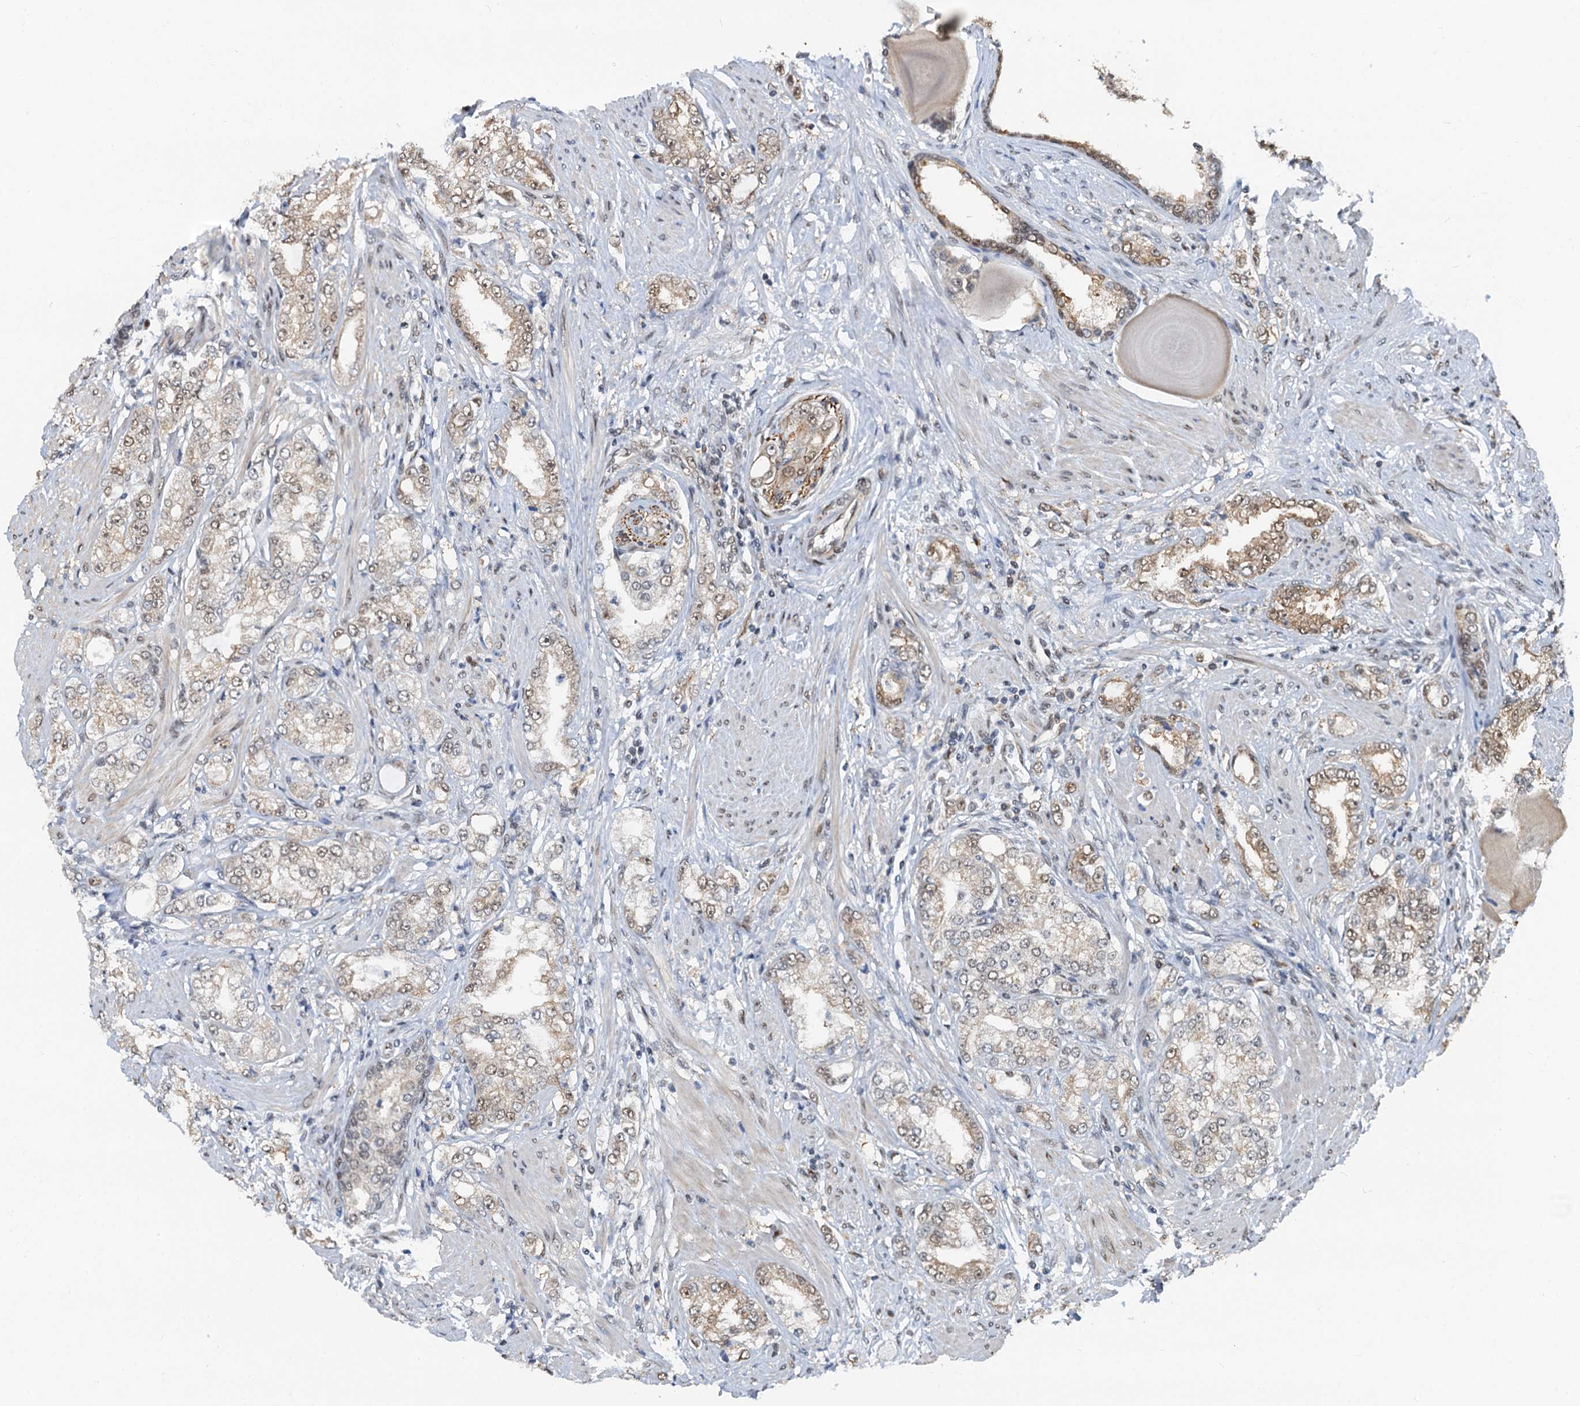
{"staining": {"intensity": "weak", "quantity": "25%-75%", "location": "cytoplasmic/membranous,nuclear"}, "tissue": "prostate cancer", "cell_type": "Tumor cells", "image_type": "cancer", "snomed": [{"axis": "morphology", "description": "Adenocarcinoma, High grade"}, {"axis": "topography", "description": "Prostate"}], "caption": "Tumor cells exhibit weak cytoplasmic/membranous and nuclear expression in about 25%-75% of cells in prostate cancer.", "gene": "CFDP1", "patient": {"sex": "male", "age": 64}}